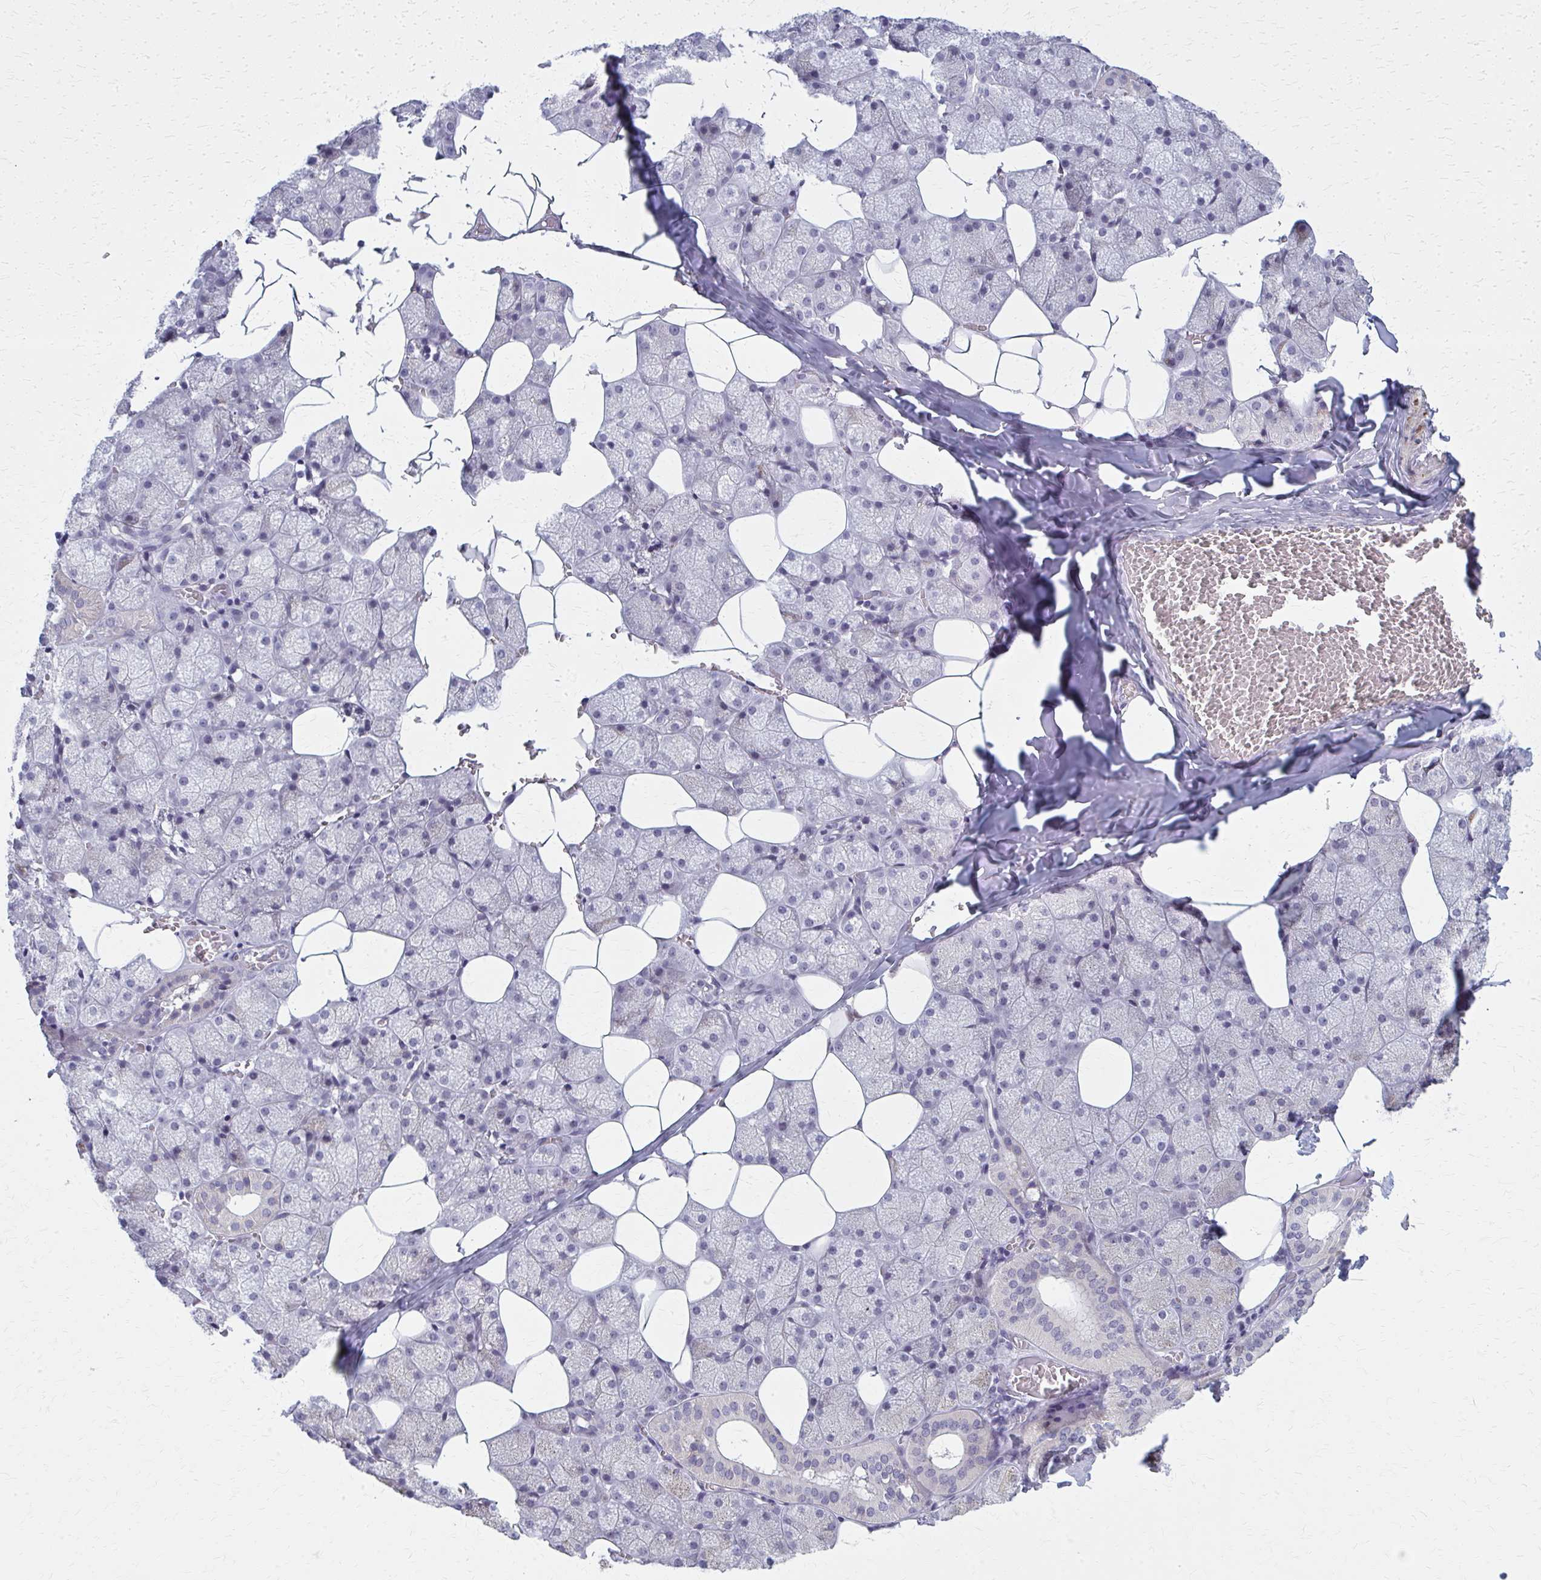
{"staining": {"intensity": "negative", "quantity": "none", "location": "none"}, "tissue": "salivary gland", "cell_type": "Glandular cells", "image_type": "normal", "snomed": [{"axis": "morphology", "description": "Normal tissue, NOS"}, {"axis": "topography", "description": "Salivary gland"}, {"axis": "topography", "description": "Peripheral nerve tissue"}], "caption": "Immunohistochemistry (IHC) micrograph of benign salivary gland: salivary gland stained with DAB shows no significant protein expression in glandular cells. (DAB IHC visualized using brightfield microscopy, high magnification).", "gene": "CASQ2", "patient": {"sex": "male", "age": 38}}